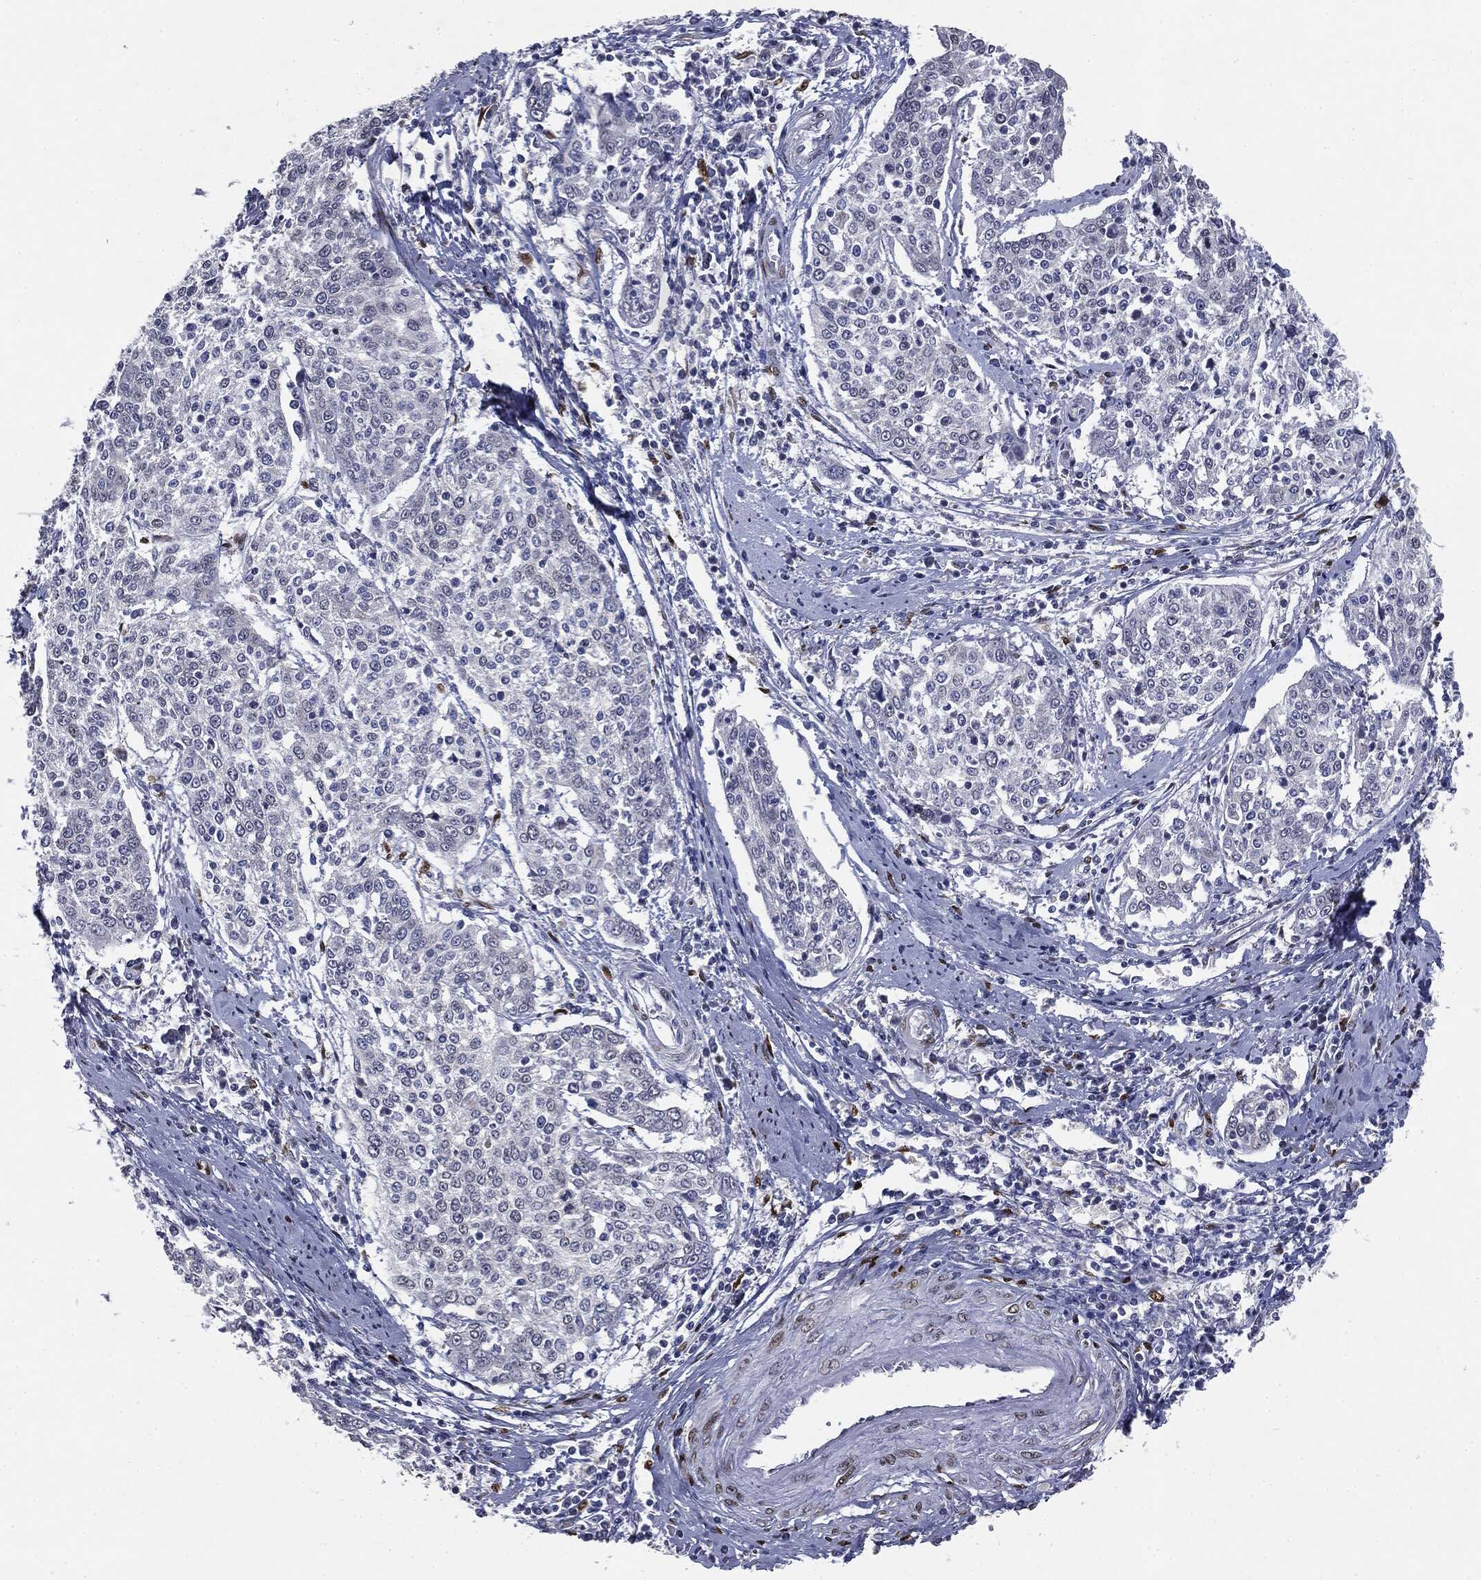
{"staining": {"intensity": "negative", "quantity": "none", "location": "none"}, "tissue": "cervical cancer", "cell_type": "Tumor cells", "image_type": "cancer", "snomed": [{"axis": "morphology", "description": "Squamous cell carcinoma, NOS"}, {"axis": "topography", "description": "Cervix"}], "caption": "Cervical cancer stained for a protein using immunohistochemistry (IHC) shows no expression tumor cells.", "gene": "CASD1", "patient": {"sex": "female", "age": 41}}